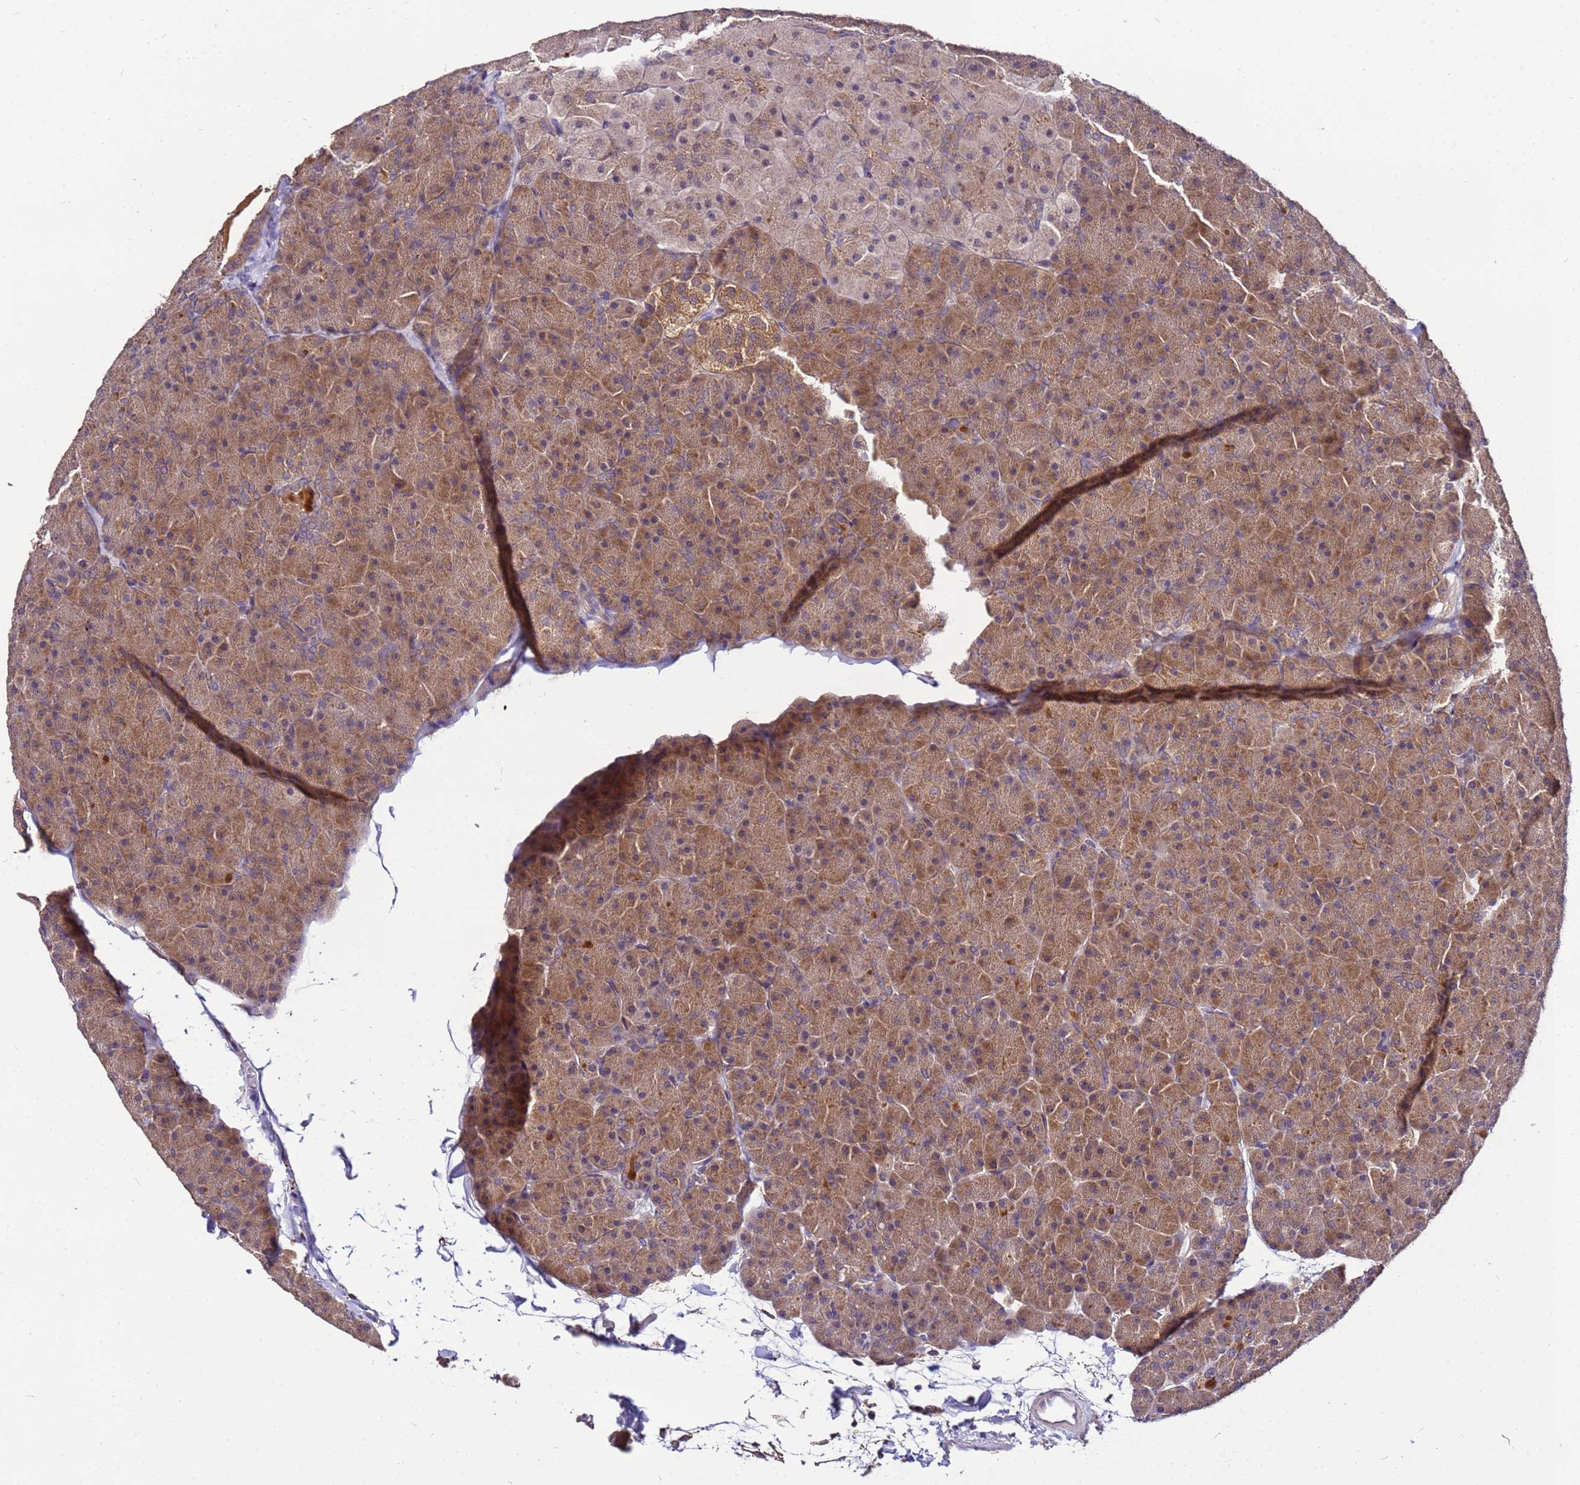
{"staining": {"intensity": "moderate", "quantity": ">75%", "location": "cytoplasmic/membranous"}, "tissue": "pancreas", "cell_type": "Exocrine glandular cells", "image_type": "normal", "snomed": [{"axis": "morphology", "description": "Normal tissue, NOS"}, {"axis": "topography", "description": "Pancreas"}], "caption": "Exocrine glandular cells demonstrate medium levels of moderate cytoplasmic/membranous expression in about >75% of cells in benign human pancreas. (IHC, brightfield microscopy, high magnification).", "gene": "GSPT2", "patient": {"sex": "male", "age": 36}}